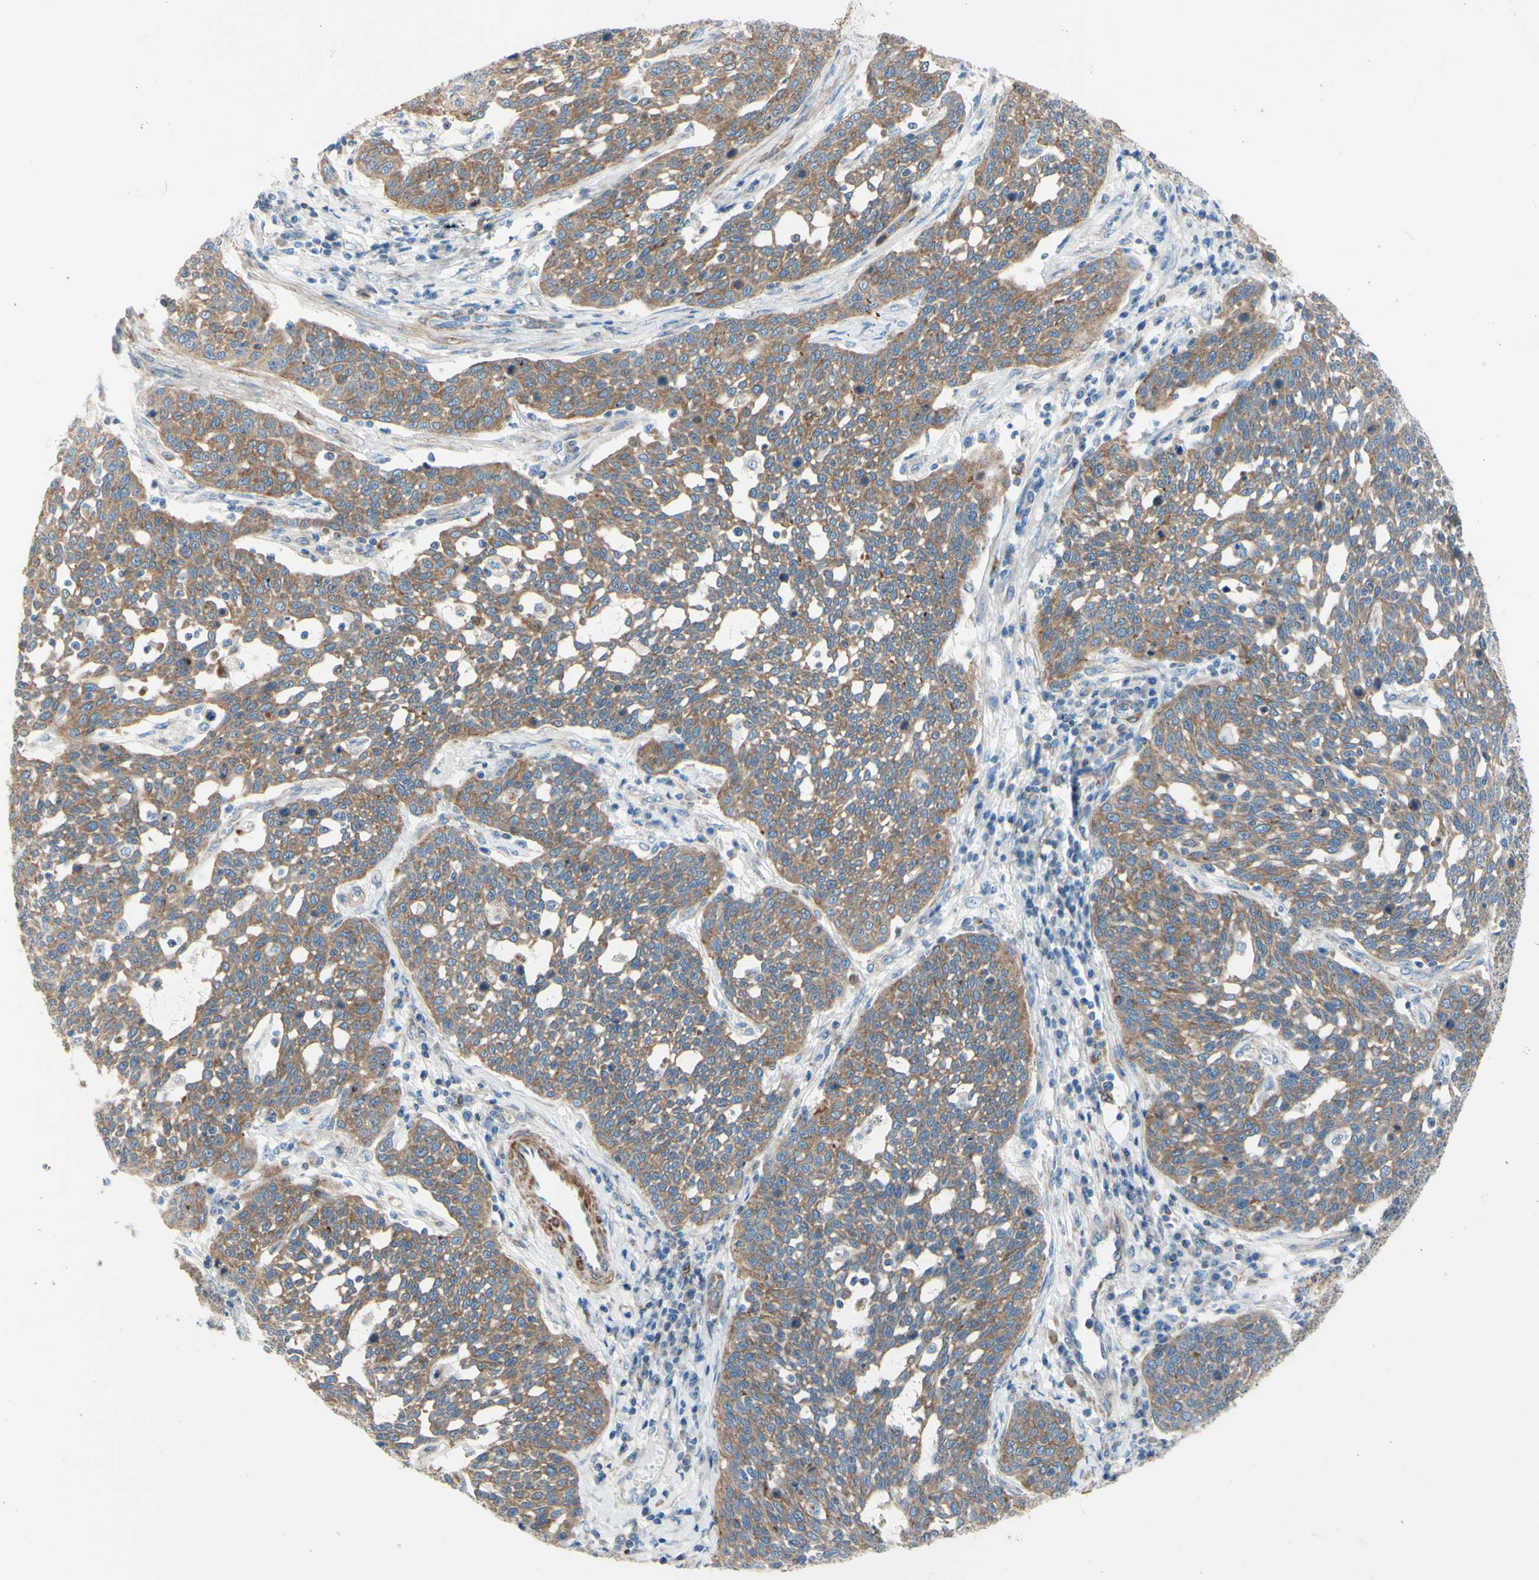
{"staining": {"intensity": "moderate", "quantity": ">75%", "location": "cytoplasmic/membranous"}, "tissue": "cervical cancer", "cell_type": "Tumor cells", "image_type": "cancer", "snomed": [{"axis": "morphology", "description": "Squamous cell carcinoma, NOS"}, {"axis": "topography", "description": "Cervix"}], "caption": "IHC micrograph of neoplastic tissue: human cervical cancer stained using immunohistochemistry reveals medium levels of moderate protein expression localized specifically in the cytoplasmic/membranous of tumor cells, appearing as a cytoplasmic/membranous brown color.", "gene": "RETREG2", "patient": {"sex": "female", "age": 34}}